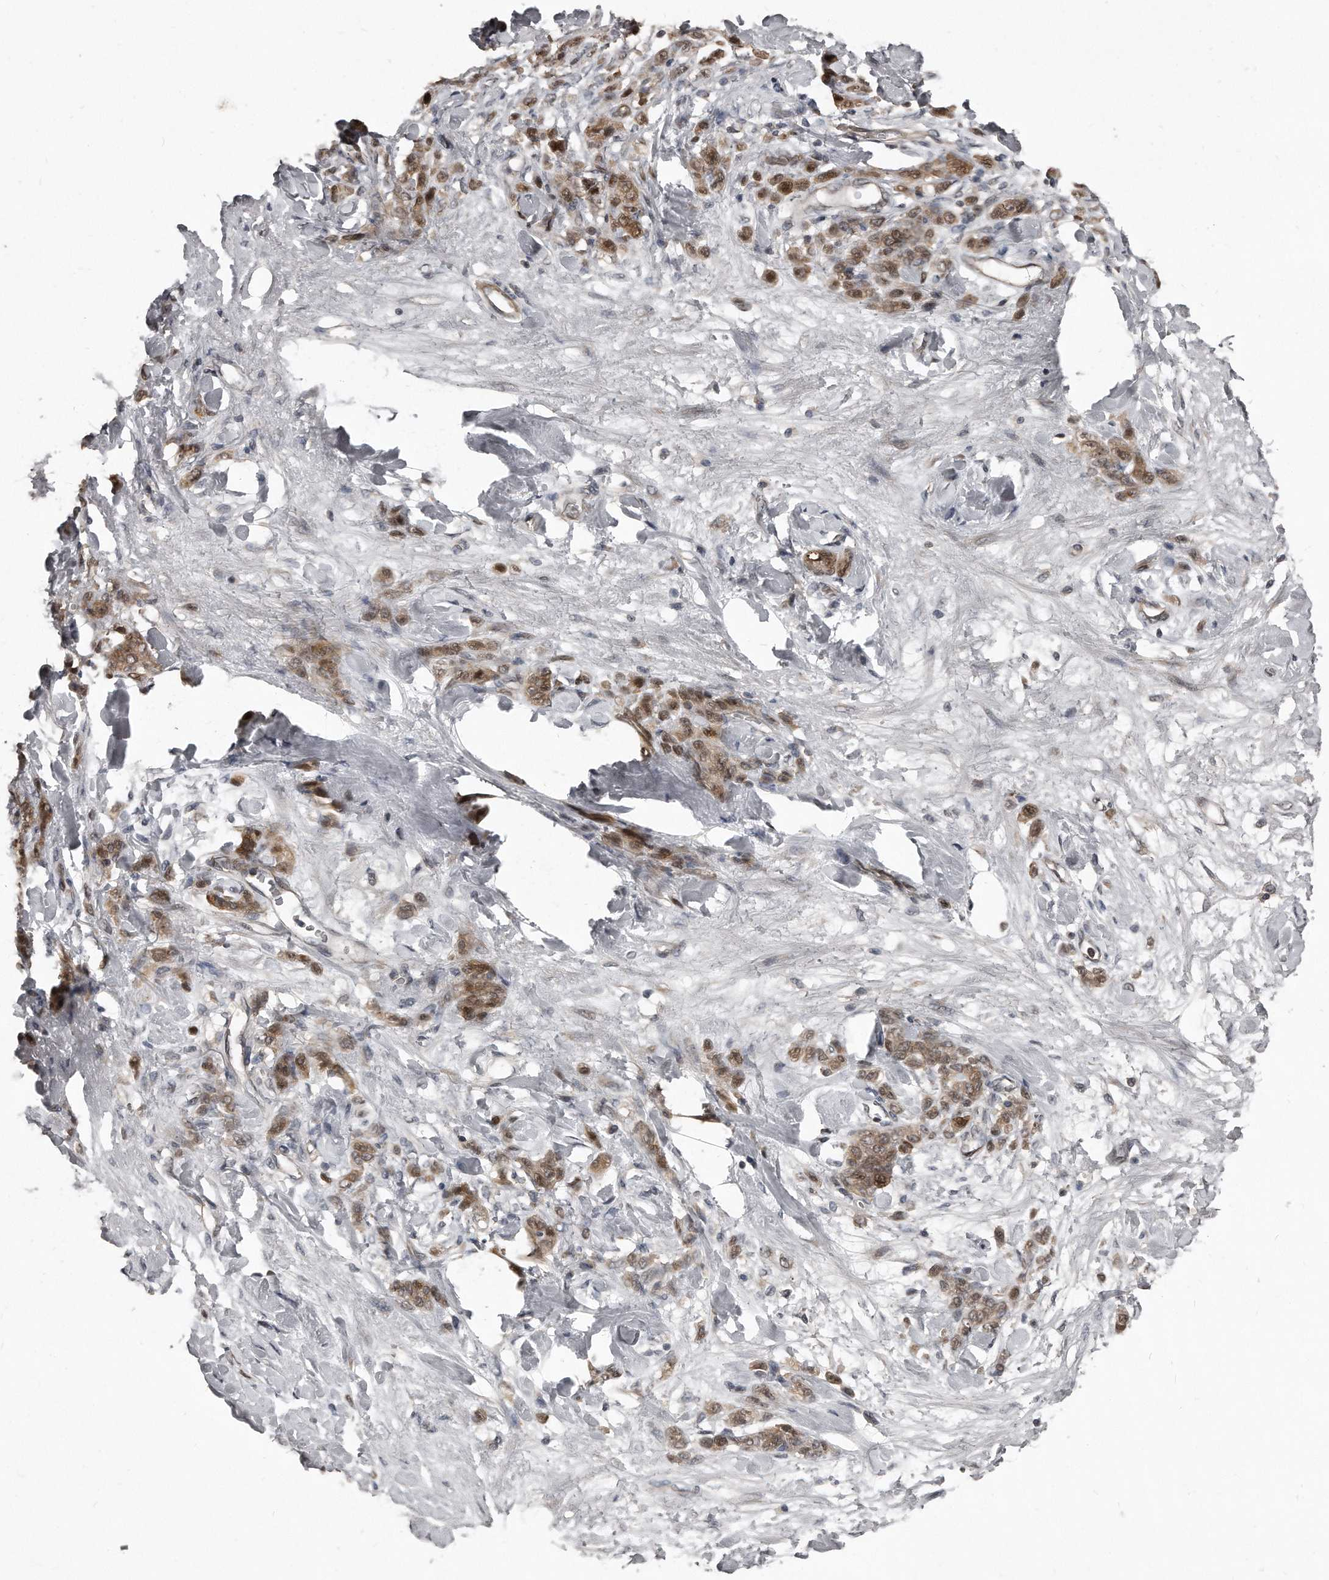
{"staining": {"intensity": "moderate", "quantity": ">75%", "location": "cytoplasmic/membranous,nuclear"}, "tissue": "stomach cancer", "cell_type": "Tumor cells", "image_type": "cancer", "snomed": [{"axis": "morphology", "description": "Normal tissue, NOS"}, {"axis": "morphology", "description": "Adenocarcinoma, NOS"}, {"axis": "topography", "description": "Stomach"}], "caption": "Brown immunohistochemical staining in human stomach cancer (adenocarcinoma) exhibits moderate cytoplasmic/membranous and nuclear positivity in approximately >75% of tumor cells.", "gene": "GCH1", "patient": {"sex": "male", "age": 82}}